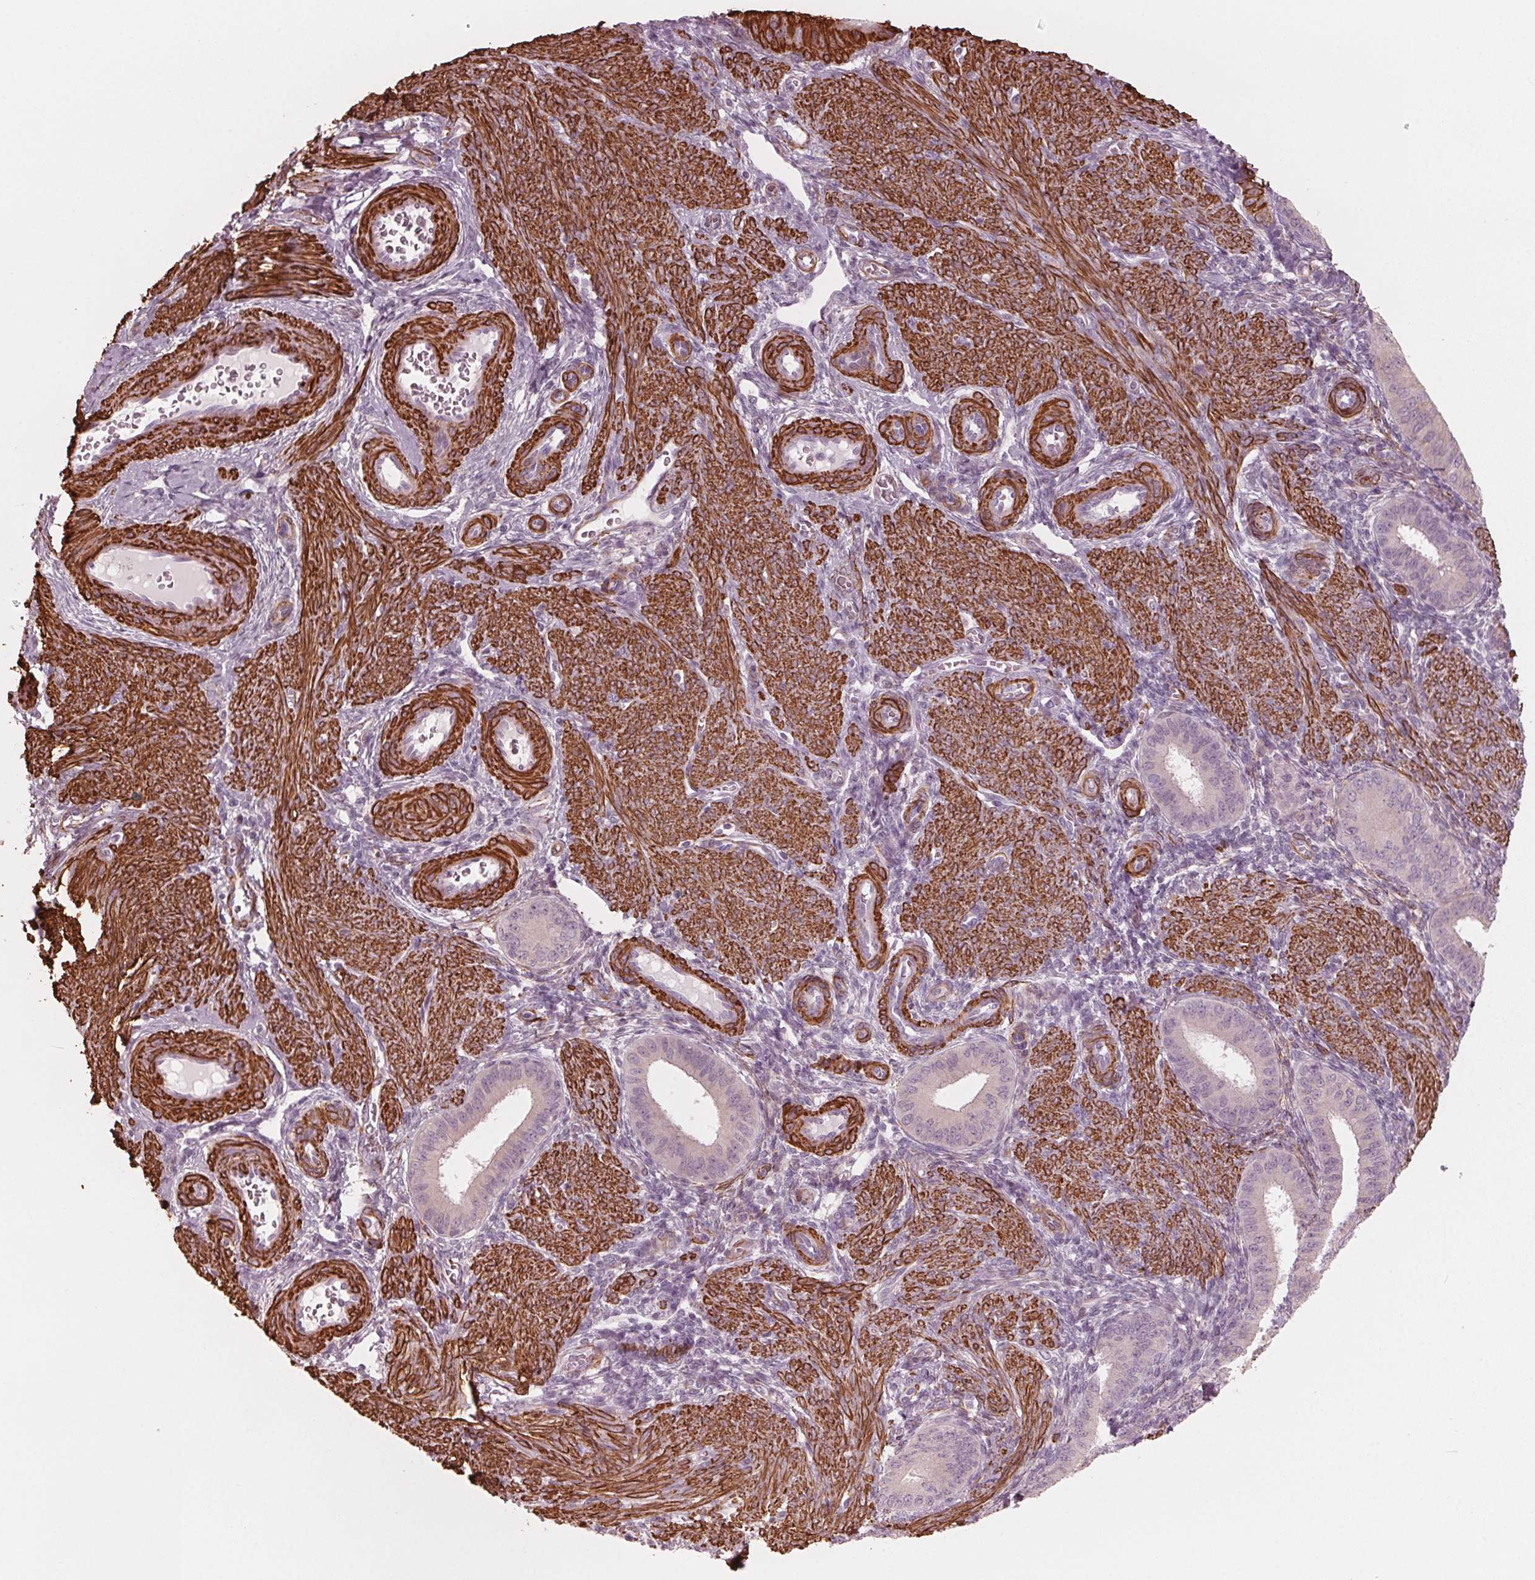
{"staining": {"intensity": "moderate", "quantity": "<25%", "location": "cytoplasmic/membranous"}, "tissue": "endometrium", "cell_type": "Cells in endometrial stroma", "image_type": "normal", "snomed": [{"axis": "morphology", "description": "Normal tissue, NOS"}, {"axis": "topography", "description": "Endometrium"}], "caption": "IHC (DAB) staining of unremarkable human endometrium displays moderate cytoplasmic/membranous protein expression in approximately <25% of cells in endometrial stroma.", "gene": "MIER3", "patient": {"sex": "female", "age": 39}}